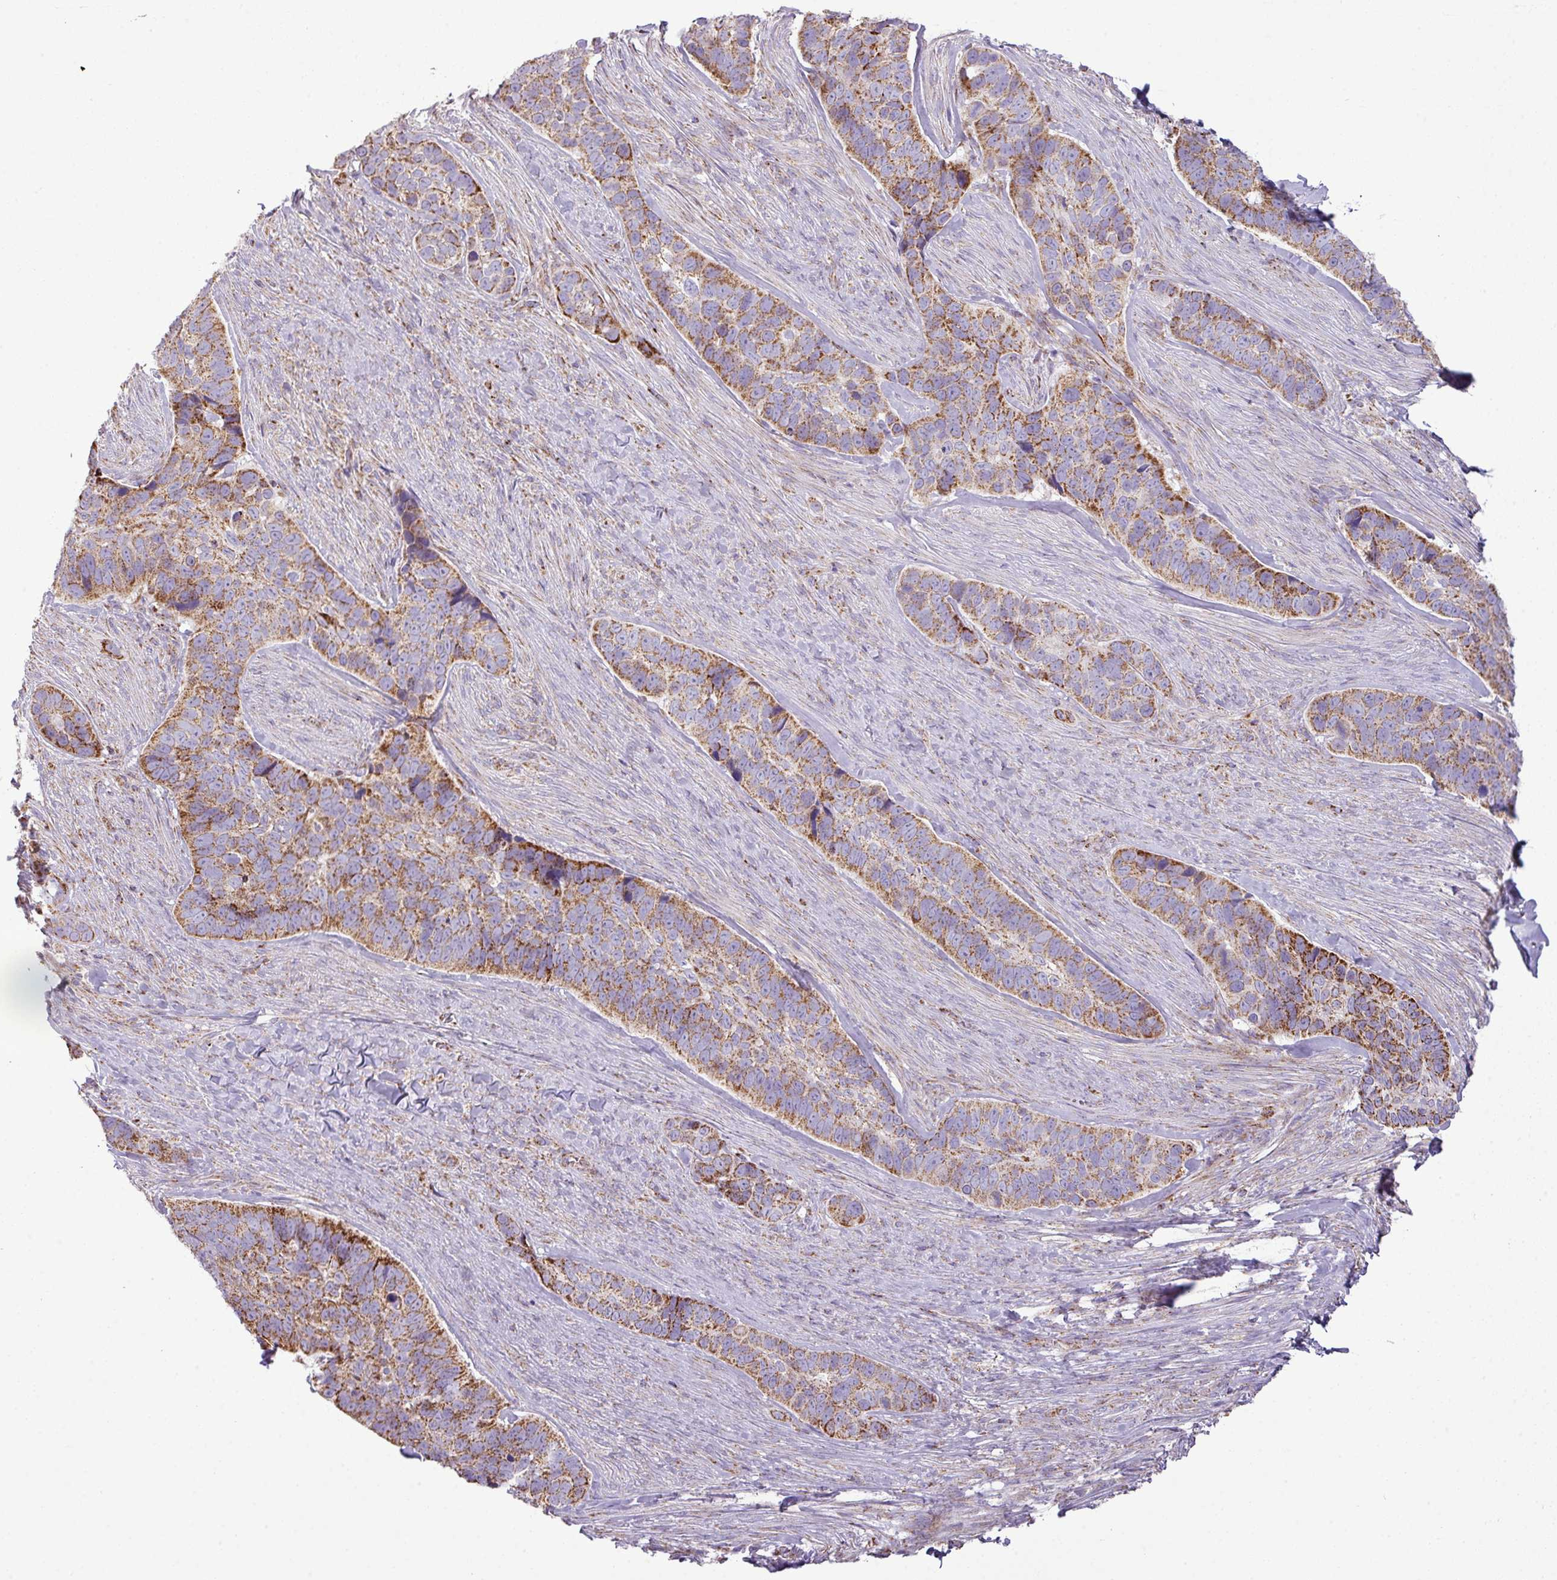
{"staining": {"intensity": "moderate", "quantity": ">75%", "location": "cytoplasmic/membranous"}, "tissue": "skin cancer", "cell_type": "Tumor cells", "image_type": "cancer", "snomed": [{"axis": "morphology", "description": "Basal cell carcinoma"}, {"axis": "topography", "description": "Skin"}], "caption": "Immunohistochemical staining of skin cancer shows medium levels of moderate cytoplasmic/membranous protein positivity in approximately >75% of tumor cells. Immunohistochemistry (ihc) stains the protein in brown and the nuclei are stained blue.", "gene": "ZNF81", "patient": {"sex": "female", "age": 82}}